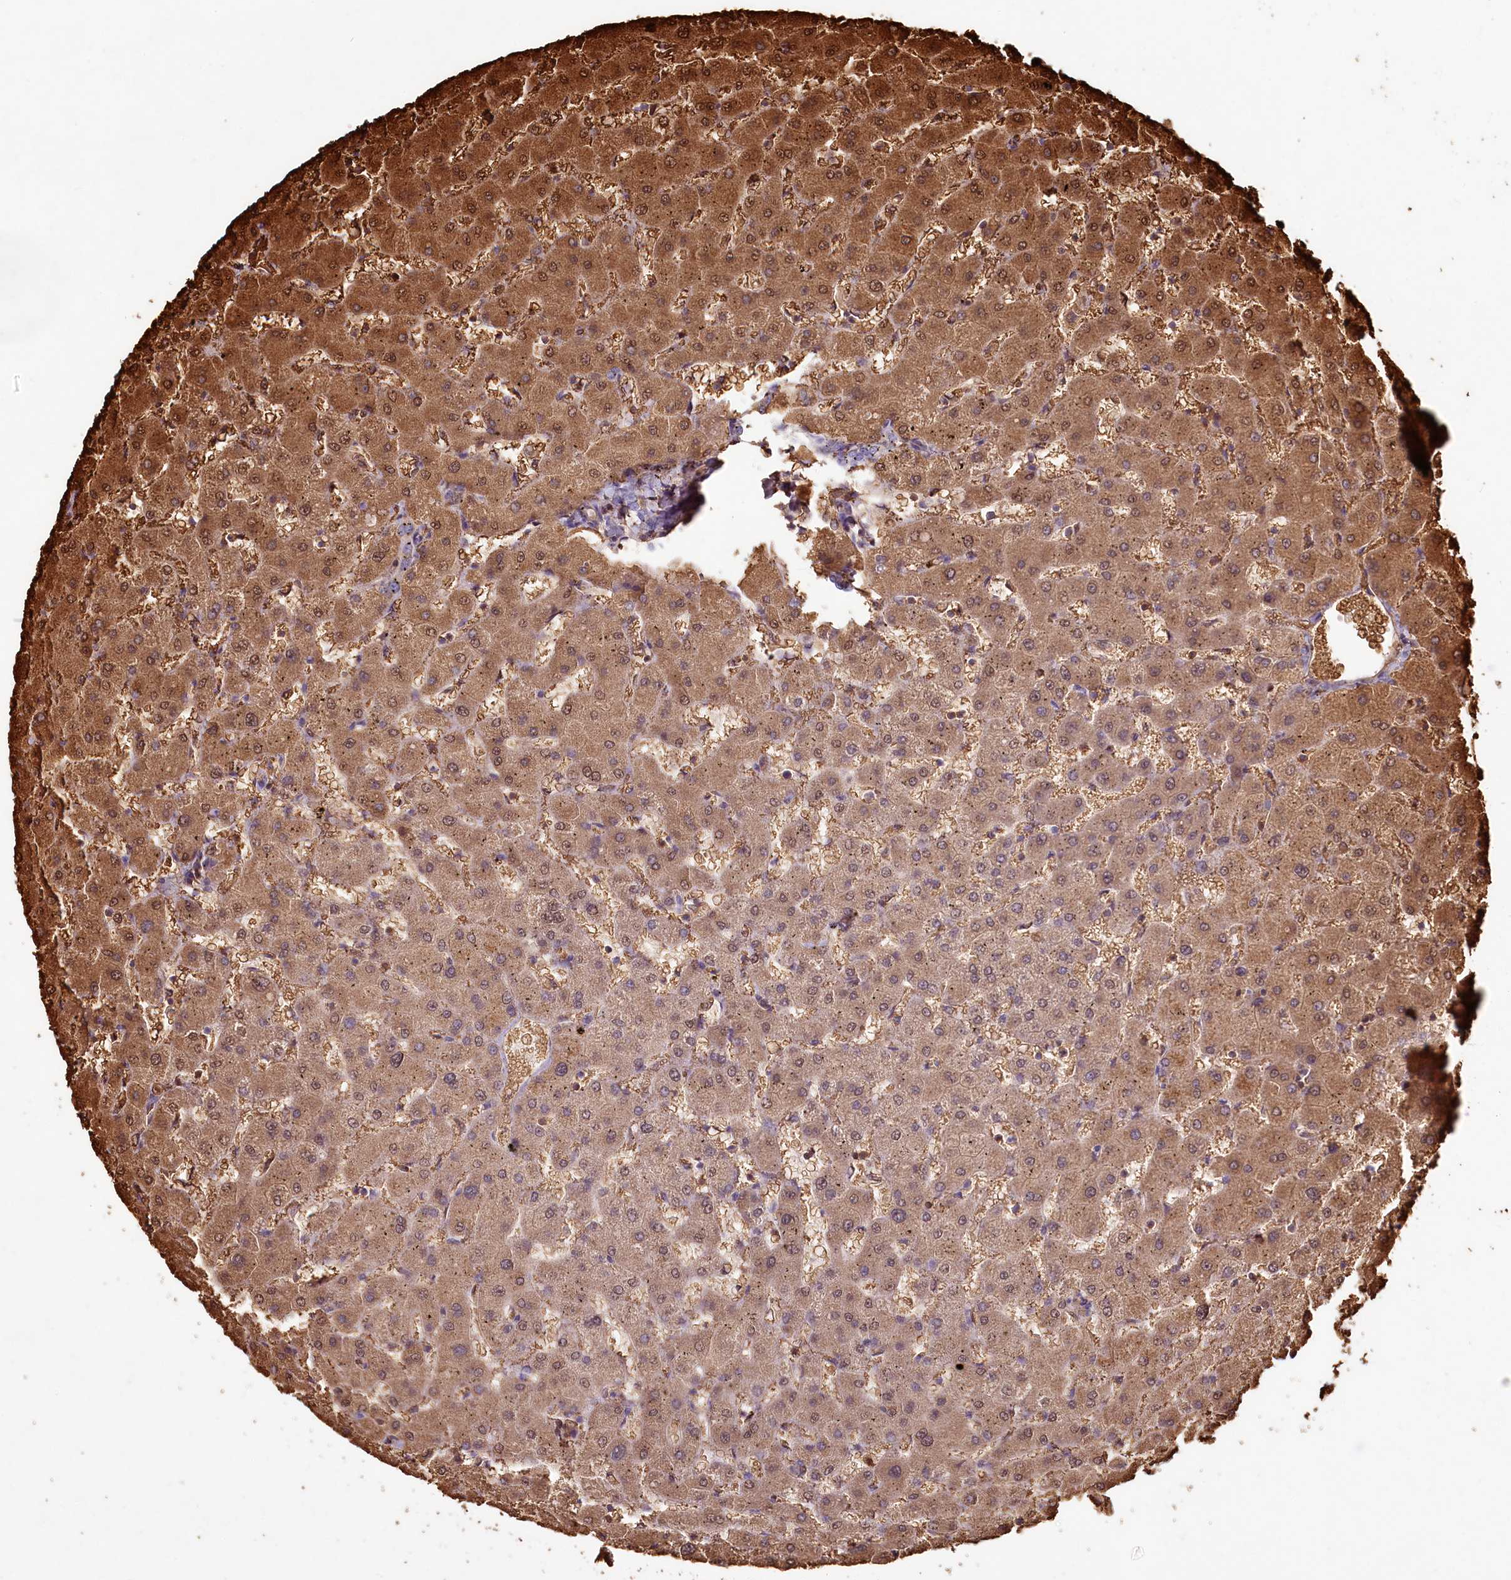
{"staining": {"intensity": "negative", "quantity": "none", "location": "none"}, "tissue": "liver", "cell_type": "Cholangiocytes", "image_type": "normal", "snomed": [{"axis": "morphology", "description": "Normal tissue, NOS"}, {"axis": "topography", "description": "Liver"}], "caption": "A histopathology image of liver stained for a protein shows no brown staining in cholangiocytes. The staining is performed using DAB (3,3'-diaminobenzidine) brown chromogen with nuclei counter-stained in using hematoxylin.", "gene": "LMOD3", "patient": {"sex": "female", "age": 63}}